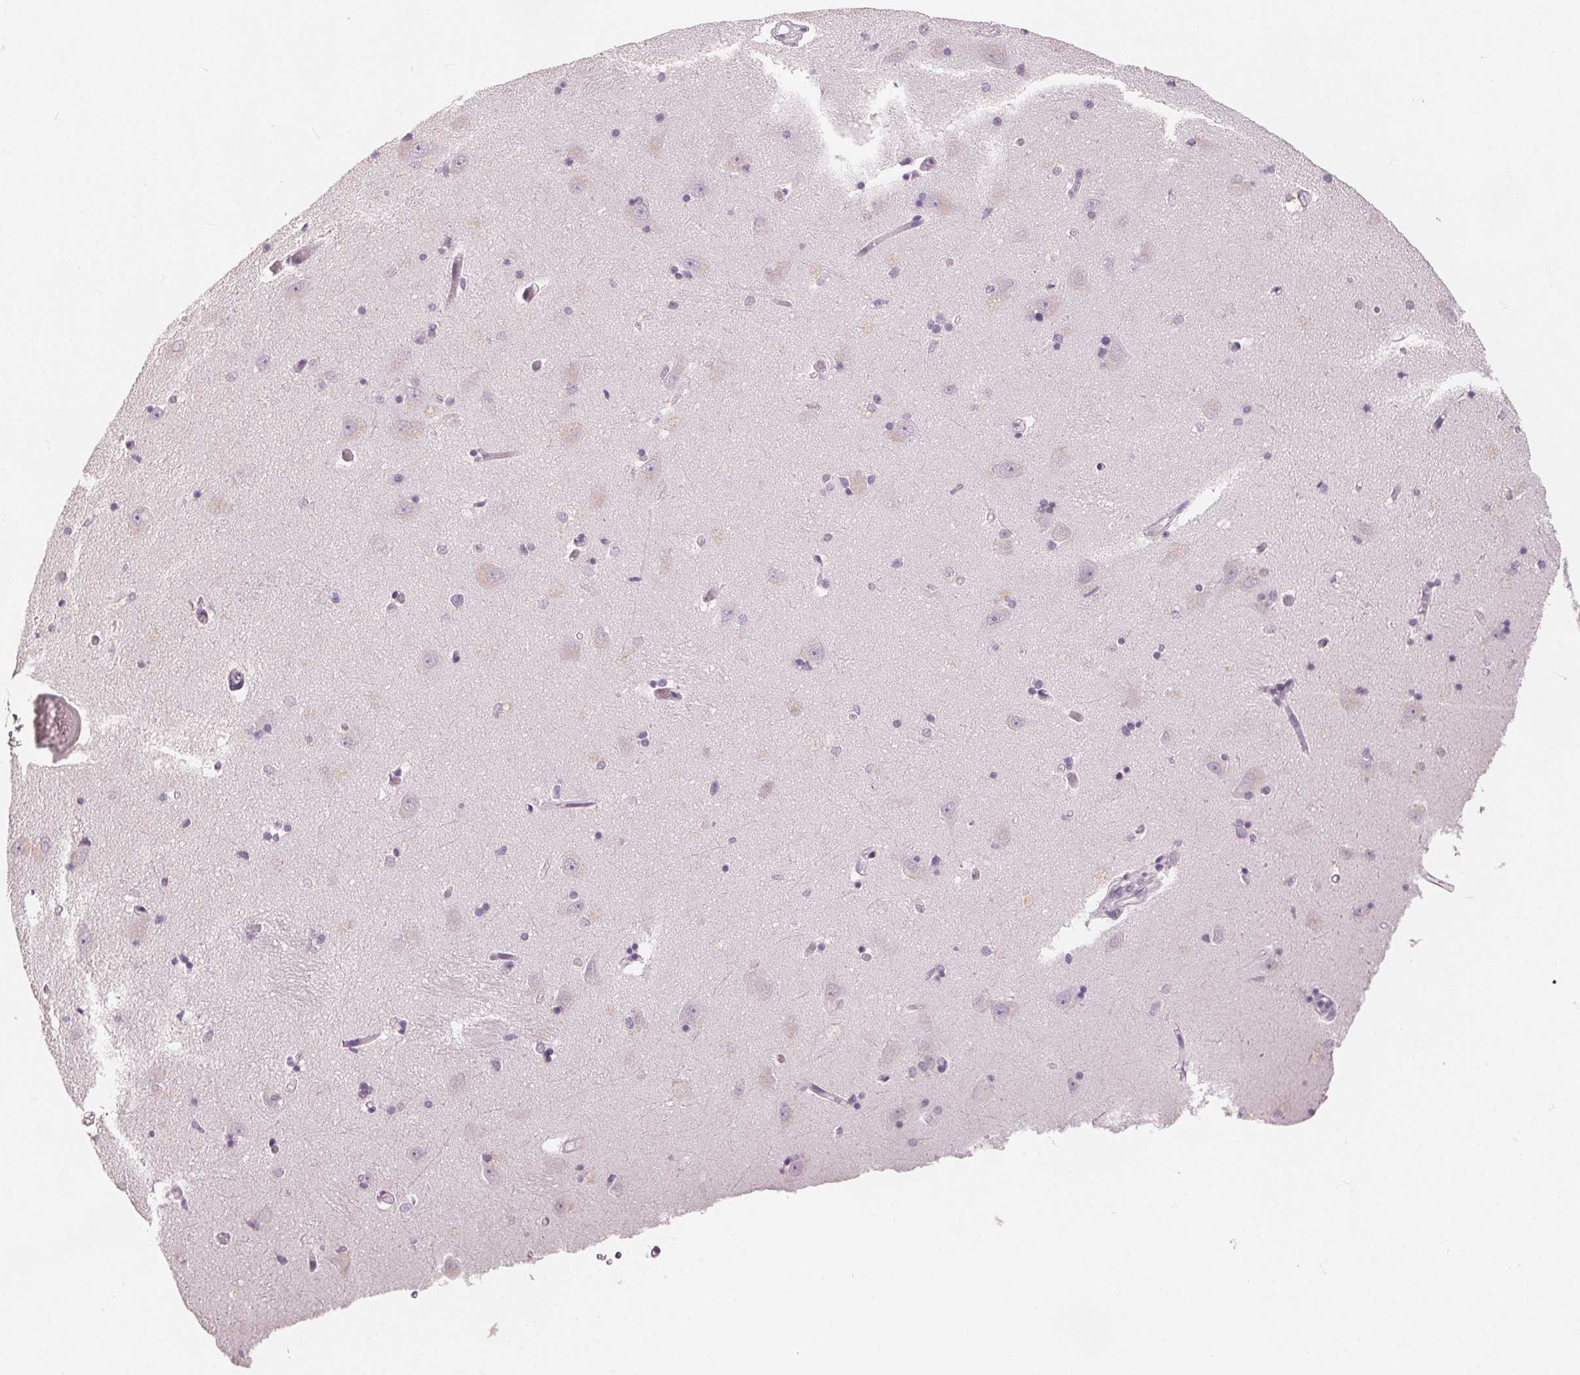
{"staining": {"intensity": "negative", "quantity": "none", "location": "none"}, "tissue": "caudate", "cell_type": "Glial cells", "image_type": "normal", "snomed": [{"axis": "morphology", "description": "Normal tissue, NOS"}, {"axis": "topography", "description": "Lateral ventricle wall"}, {"axis": "topography", "description": "Hippocampus"}], "caption": "A micrograph of caudate stained for a protein displays no brown staining in glial cells. Nuclei are stained in blue.", "gene": "SLC27A5", "patient": {"sex": "female", "age": 63}}